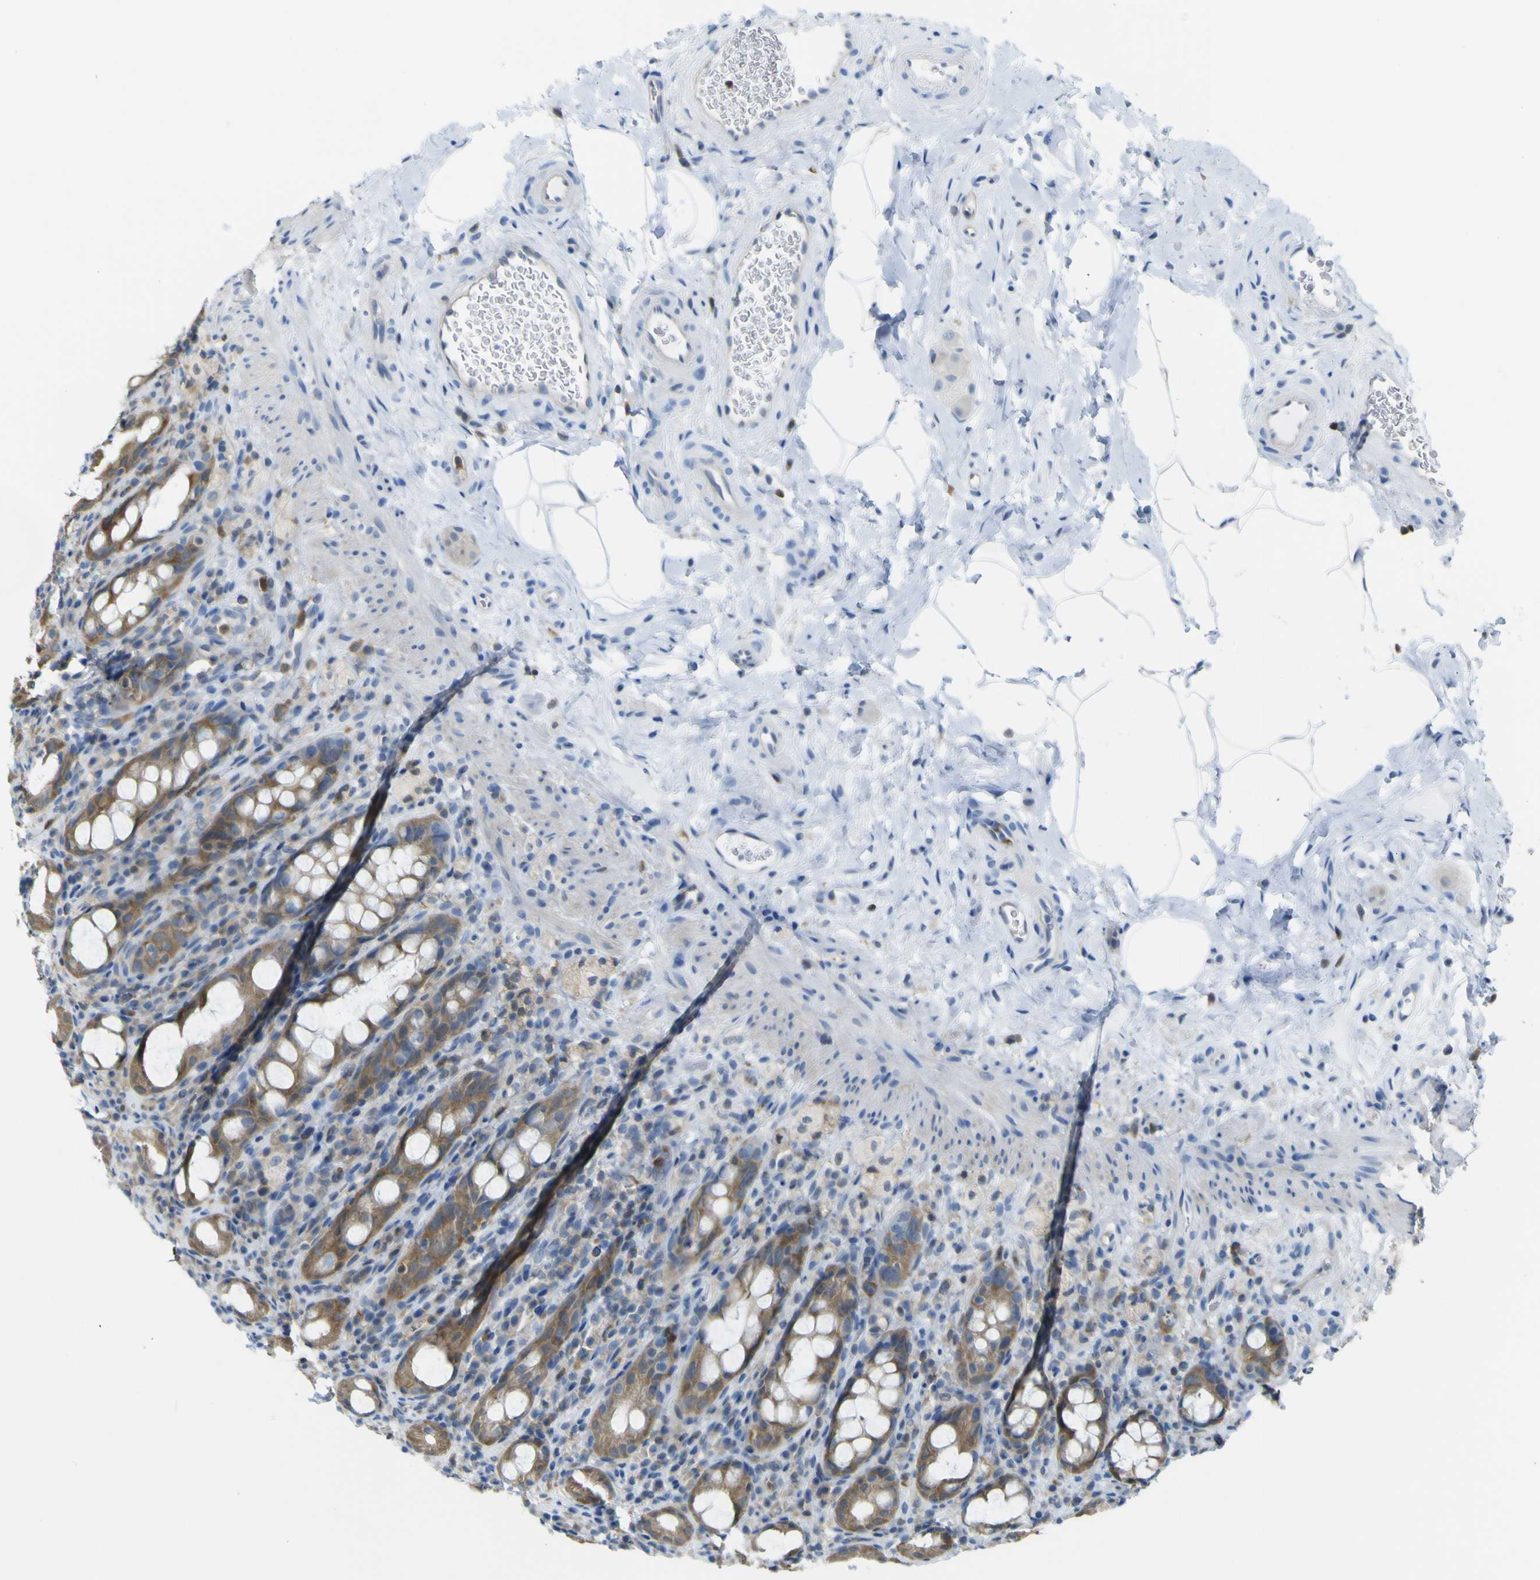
{"staining": {"intensity": "moderate", "quantity": "<25%", "location": "cytoplasmic/membranous"}, "tissue": "rectum", "cell_type": "Glandular cells", "image_type": "normal", "snomed": [{"axis": "morphology", "description": "Normal tissue, NOS"}, {"axis": "topography", "description": "Rectum"}], "caption": "Brown immunohistochemical staining in benign rectum shows moderate cytoplasmic/membranous expression in about <25% of glandular cells.", "gene": "ABHD3", "patient": {"sex": "male", "age": 44}}